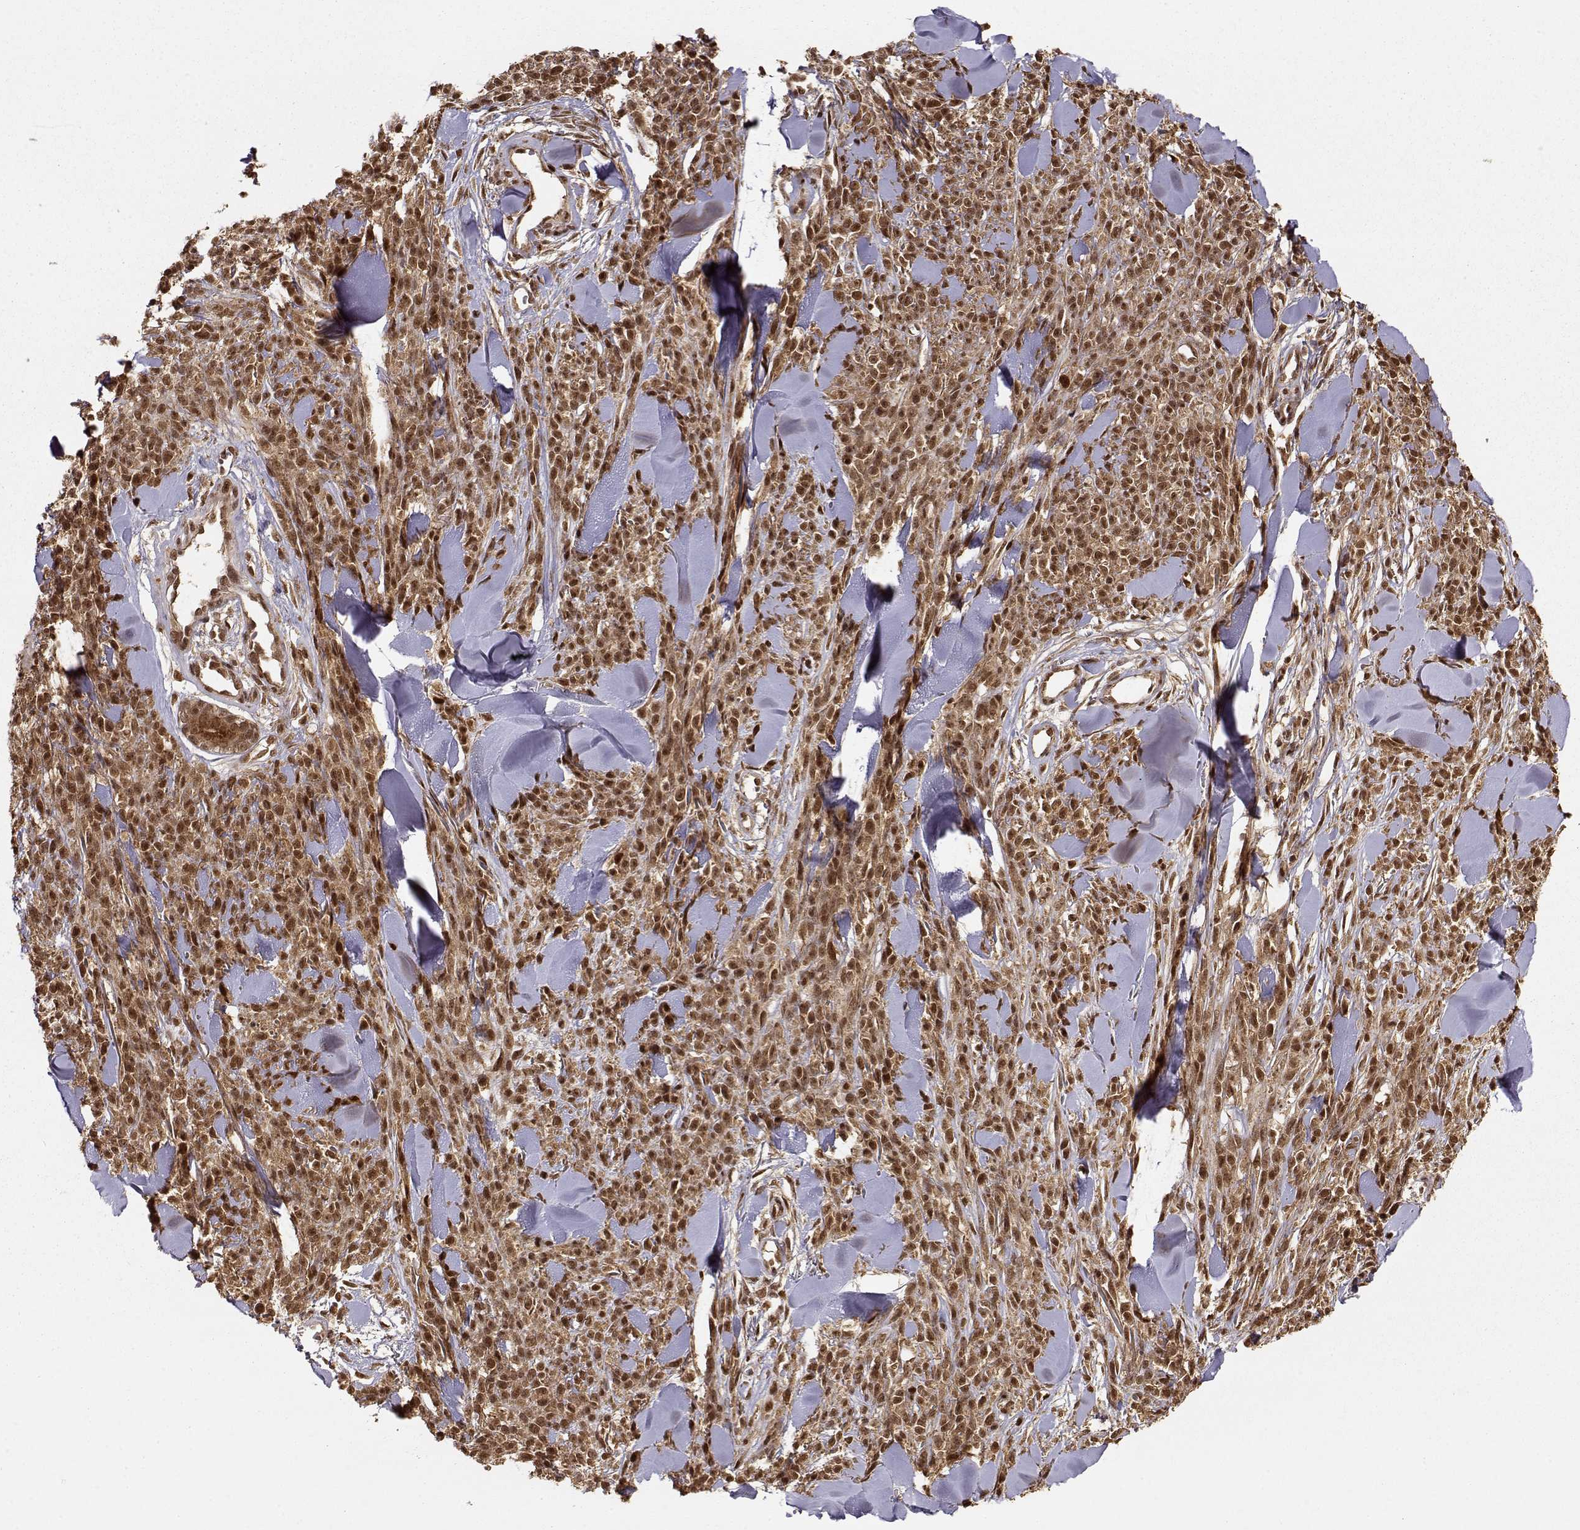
{"staining": {"intensity": "moderate", "quantity": ">75%", "location": "cytoplasmic/membranous,nuclear"}, "tissue": "melanoma", "cell_type": "Tumor cells", "image_type": "cancer", "snomed": [{"axis": "morphology", "description": "Malignant melanoma, NOS"}, {"axis": "topography", "description": "Skin"}, {"axis": "topography", "description": "Skin of trunk"}], "caption": "Moderate cytoplasmic/membranous and nuclear expression is appreciated in about >75% of tumor cells in malignant melanoma.", "gene": "MAEA", "patient": {"sex": "male", "age": 74}}